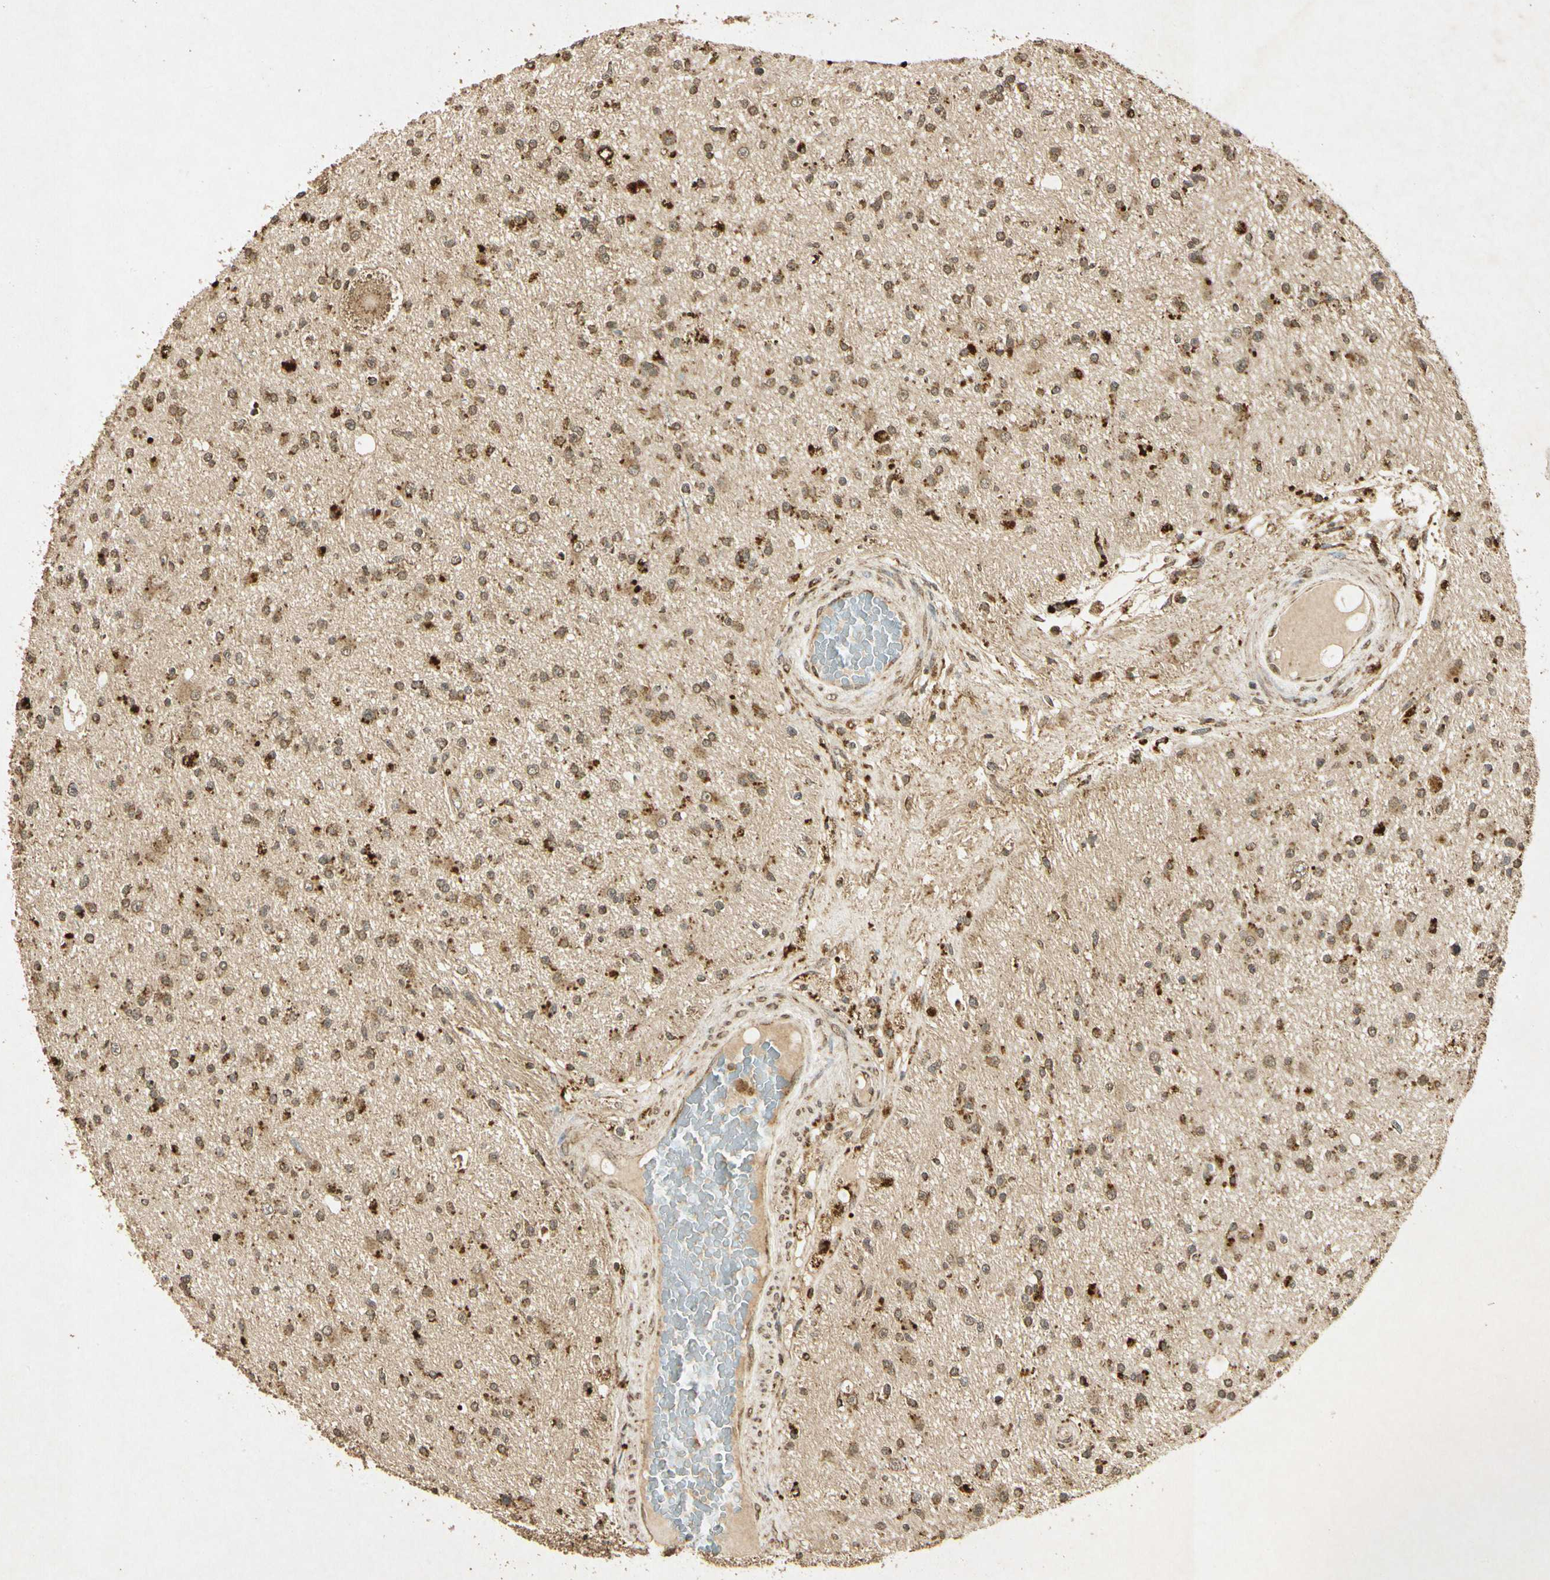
{"staining": {"intensity": "moderate", "quantity": ">75%", "location": "cytoplasmic/membranous"}, "tissue": "glioma", "cell_type": "Tumor cells", "image_type": "cancer", "snomed": [{"axis": "morphology", "description": "Glioma, malignant, High grade"}, {"axis": "topography", "description": "Brain"}], "caption": "An immunohistochemistry image of tumor tissue is shown. Protein staining in brown labels moderate cytoplasmic/membranous positivity in malignant glioma (high-grade) within tumor cells.", "gene": "PRDX3", "patient": {"sex": "male", "age": 33}}